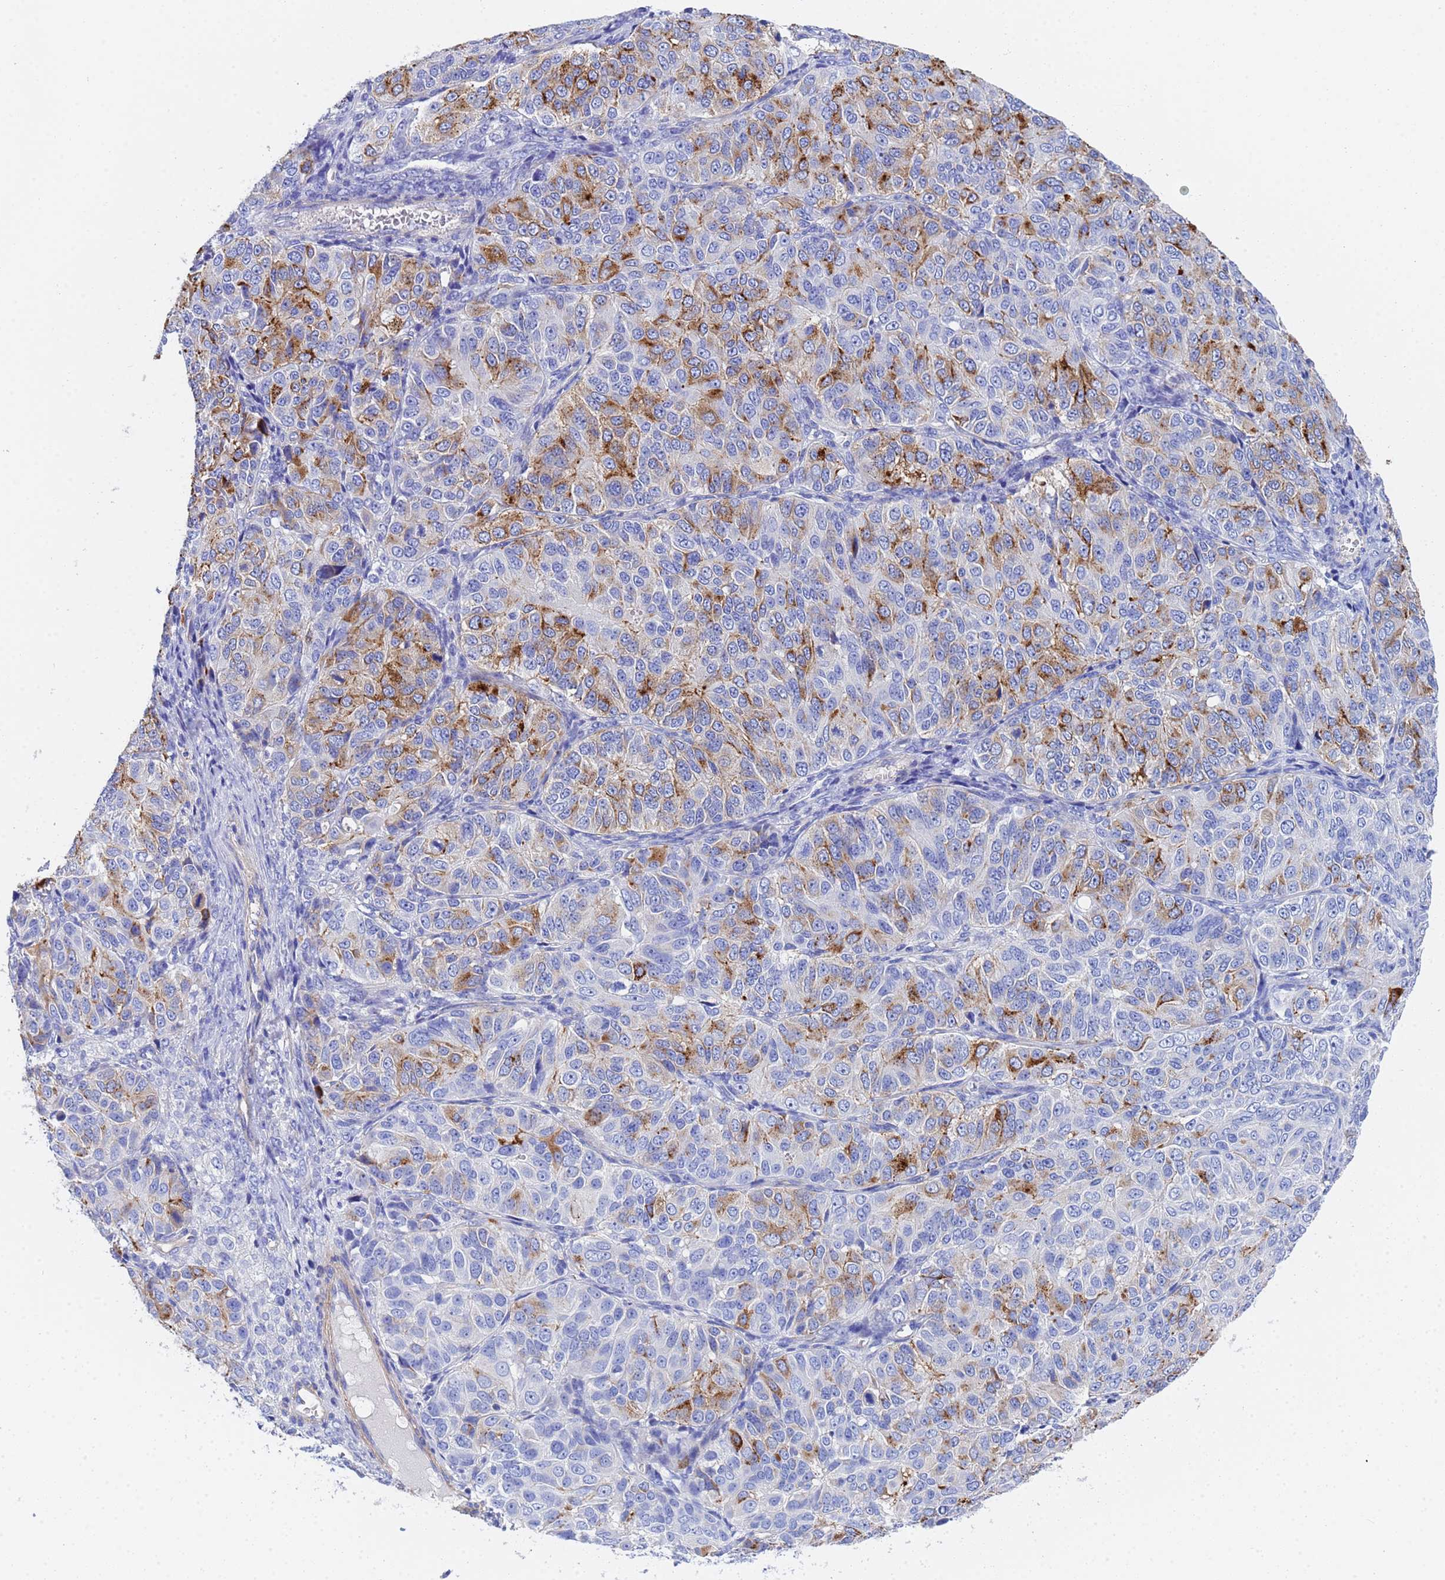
{"staining": {"intensity": "moderate", "quantity": "25%-75%", "location": "cytoplasmic/membranous"}, "tissue": "ovarian cancer", "cell_type": "Tumor cells", "image_type": "cancer", "snomed": [{"axis": "morphology", "description": "Carcinoma, endometroid"}, {"axis": "topography", "description": "Ovary"}], "caption": "A medium amount of moderate cytoplasmic/membranous staining is identified in about 25%-75% of tumor cells in ovarian cancer tissue. Nuclei are stained in blue.", "gene": "CST4", "patient": {"sex": "female", "age": 51}}